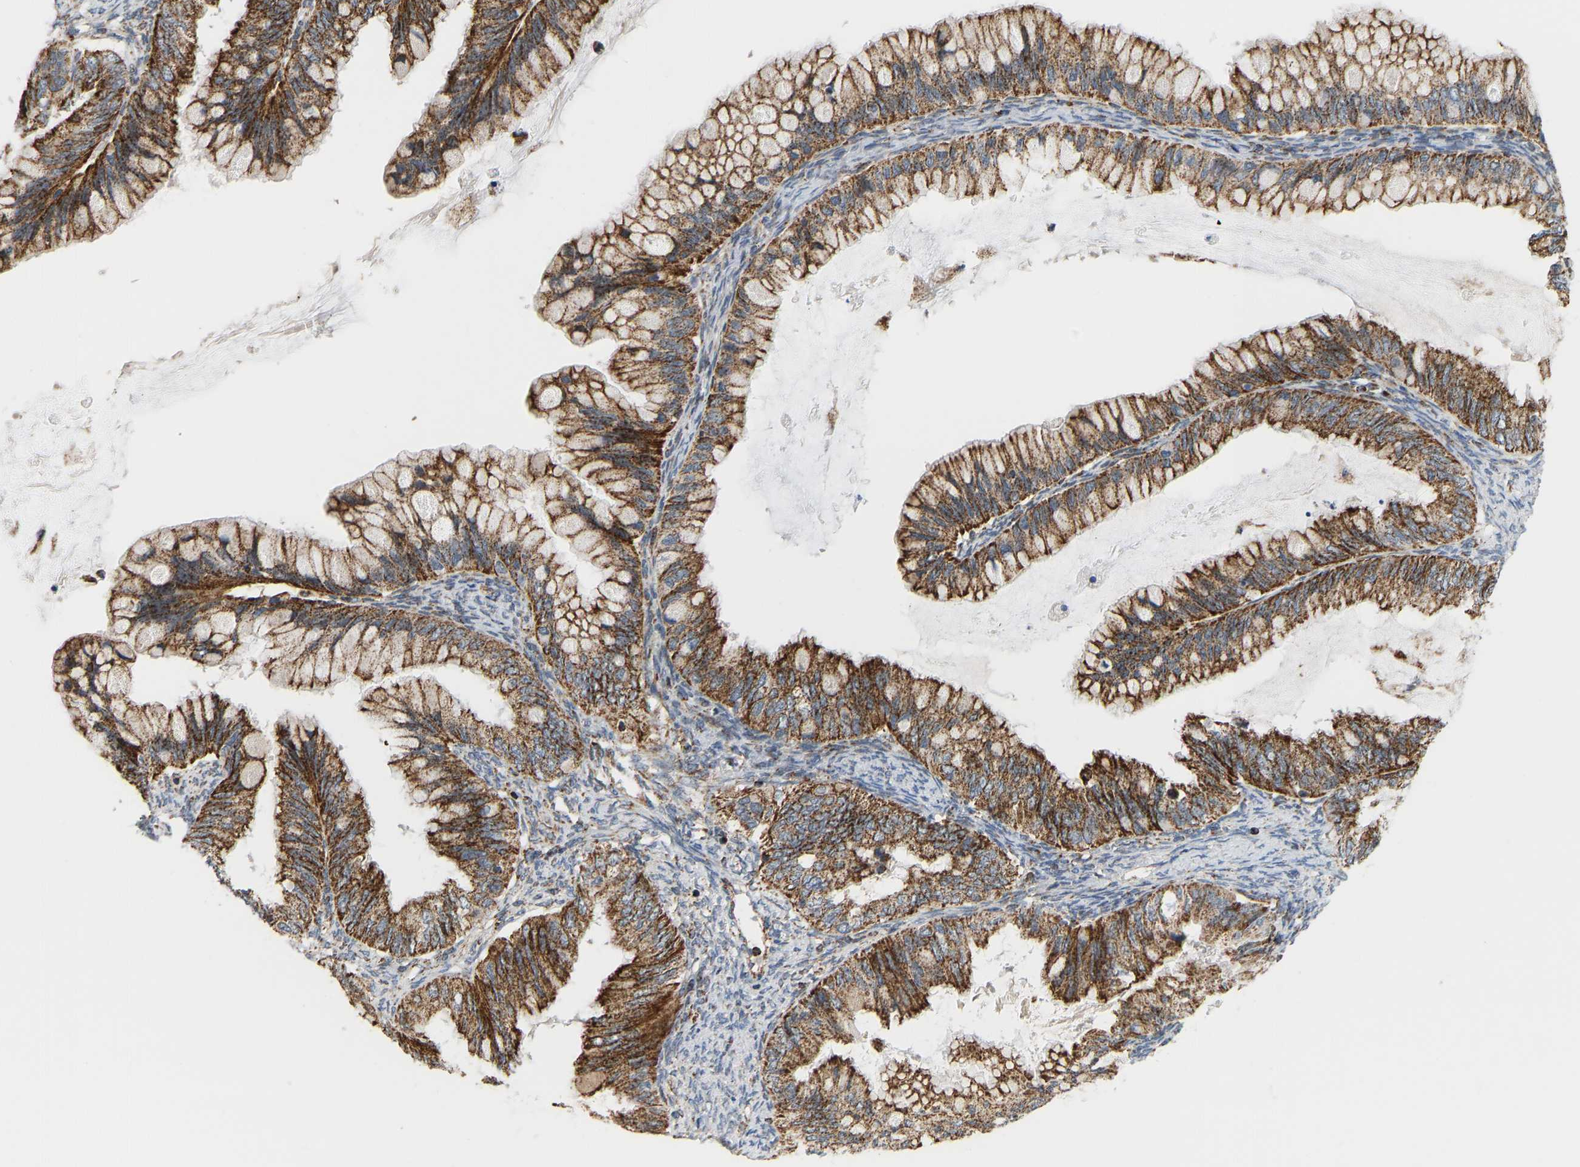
{"staining": {"intensity": "strong", "quantity": ">75%", "location": "cytoplasmic/membranous"}, "tissue": "ovarian cancer", "cell_type": "Tumor cells", "image_type": "cancer", "snomed": [{"axis": "morphology", "description": "Cystadenocarcinoma, mucinous, NOS"}, {"axis": "topography", "description": "Ovary"}], "caption": "There is high levels of strong cytoplasmic/membranous expression in tumor cells of ovarian cancer, as demonstrated by immunohistochemical staining (brown color).", "gene": "GPSM2", "patient": {"sex": "female", "age": 80}}